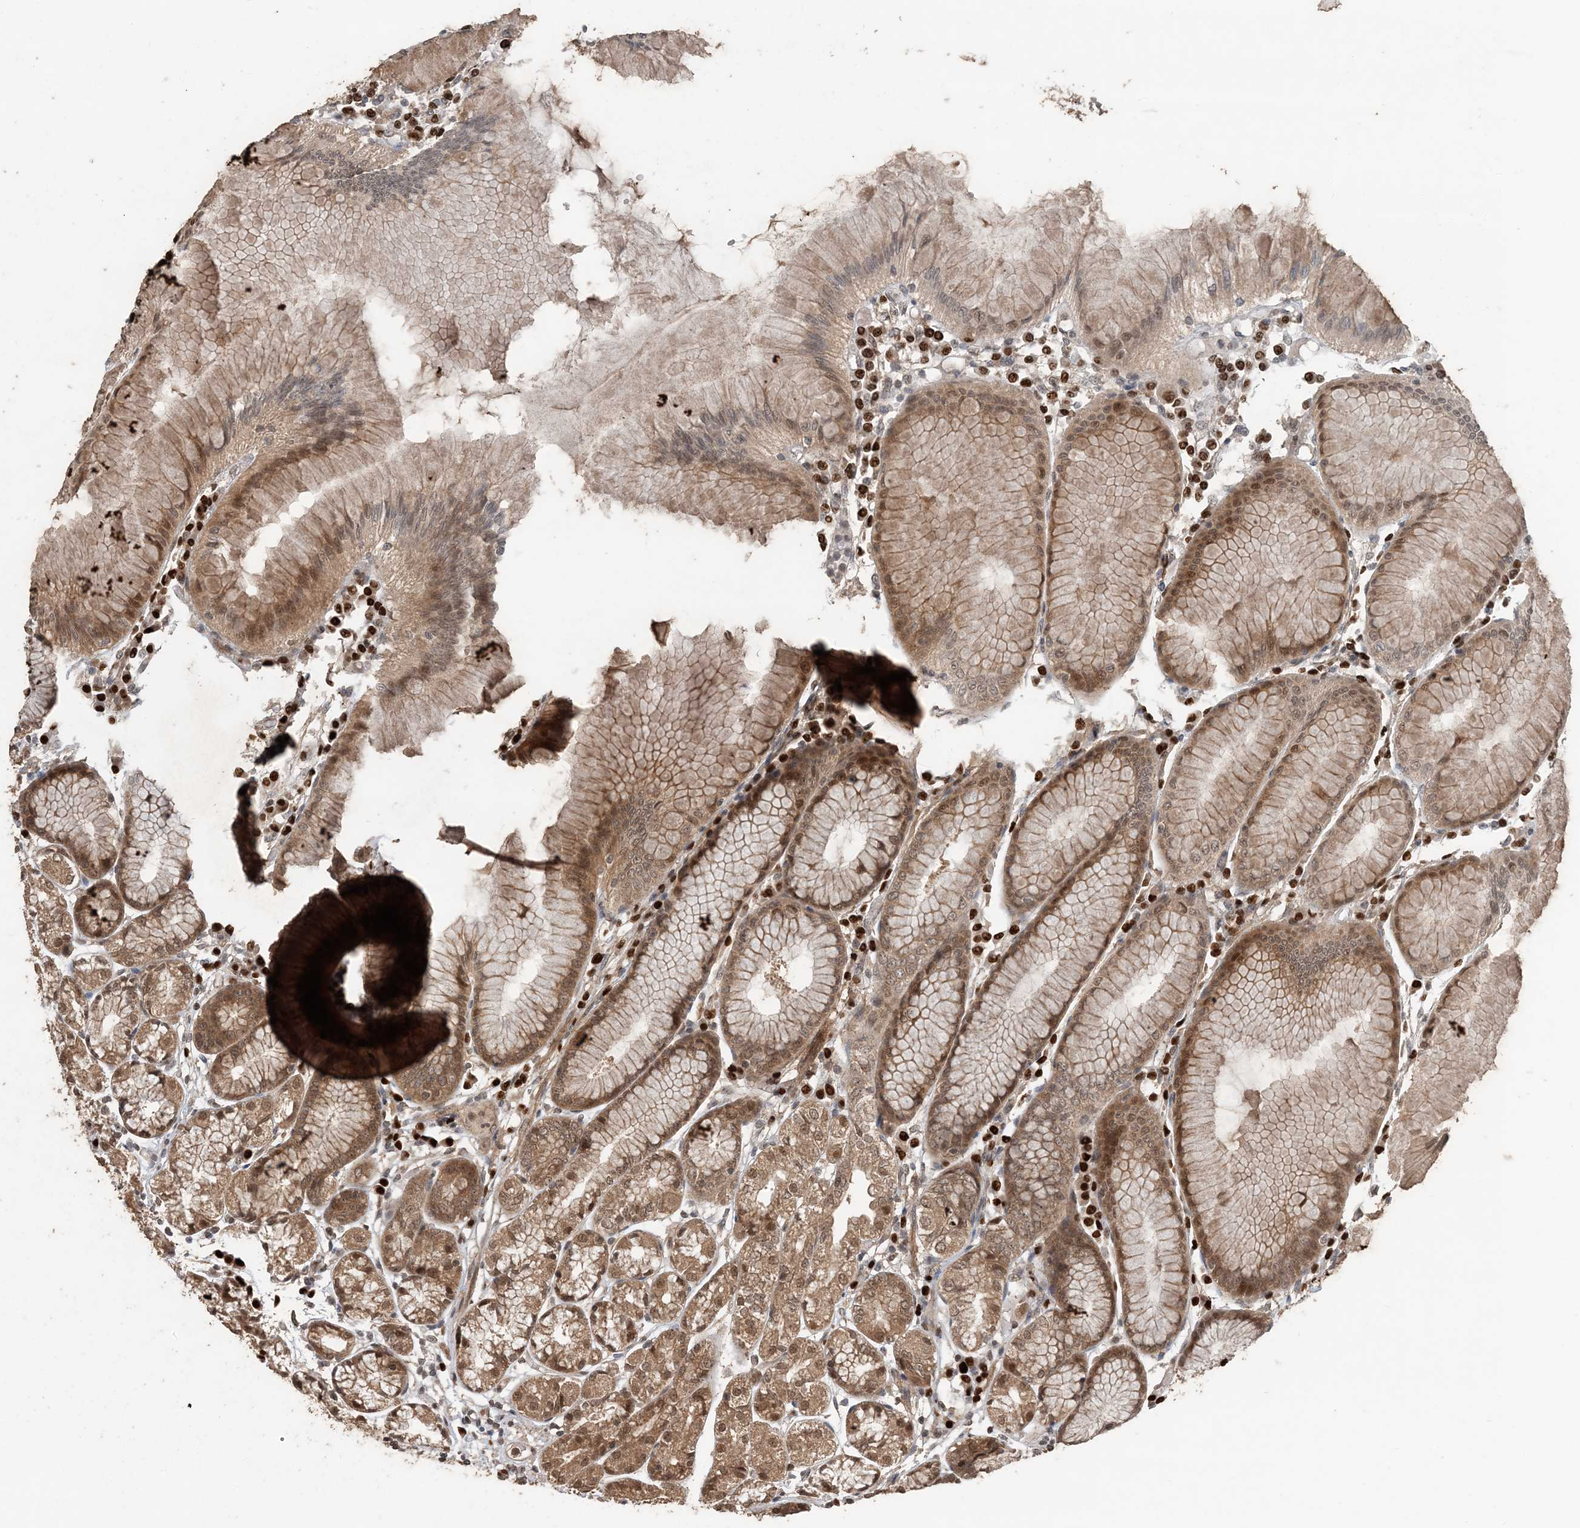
{"staining": {"intensity": "moderate", "quantity": ">75%", "location": "cytoplasmic/membranous,nuclear"}, "tissue": "stomach", "cell_type": "Glandular cells", "image_type": "normal", "snomed": [{"axis": "morphology", "description": "Normal tissue, NOS"}, {"axis": "topography", "description": "Stomach"}], "caption": "This is an image of immunohistochemistry staining of normal stomach, which shows moderate positivity in the cytoplasmic/membranous,nuclear of glandular cells.", "gene": "ATP13A2", "patient": {"sex": "female", "age": 57}}